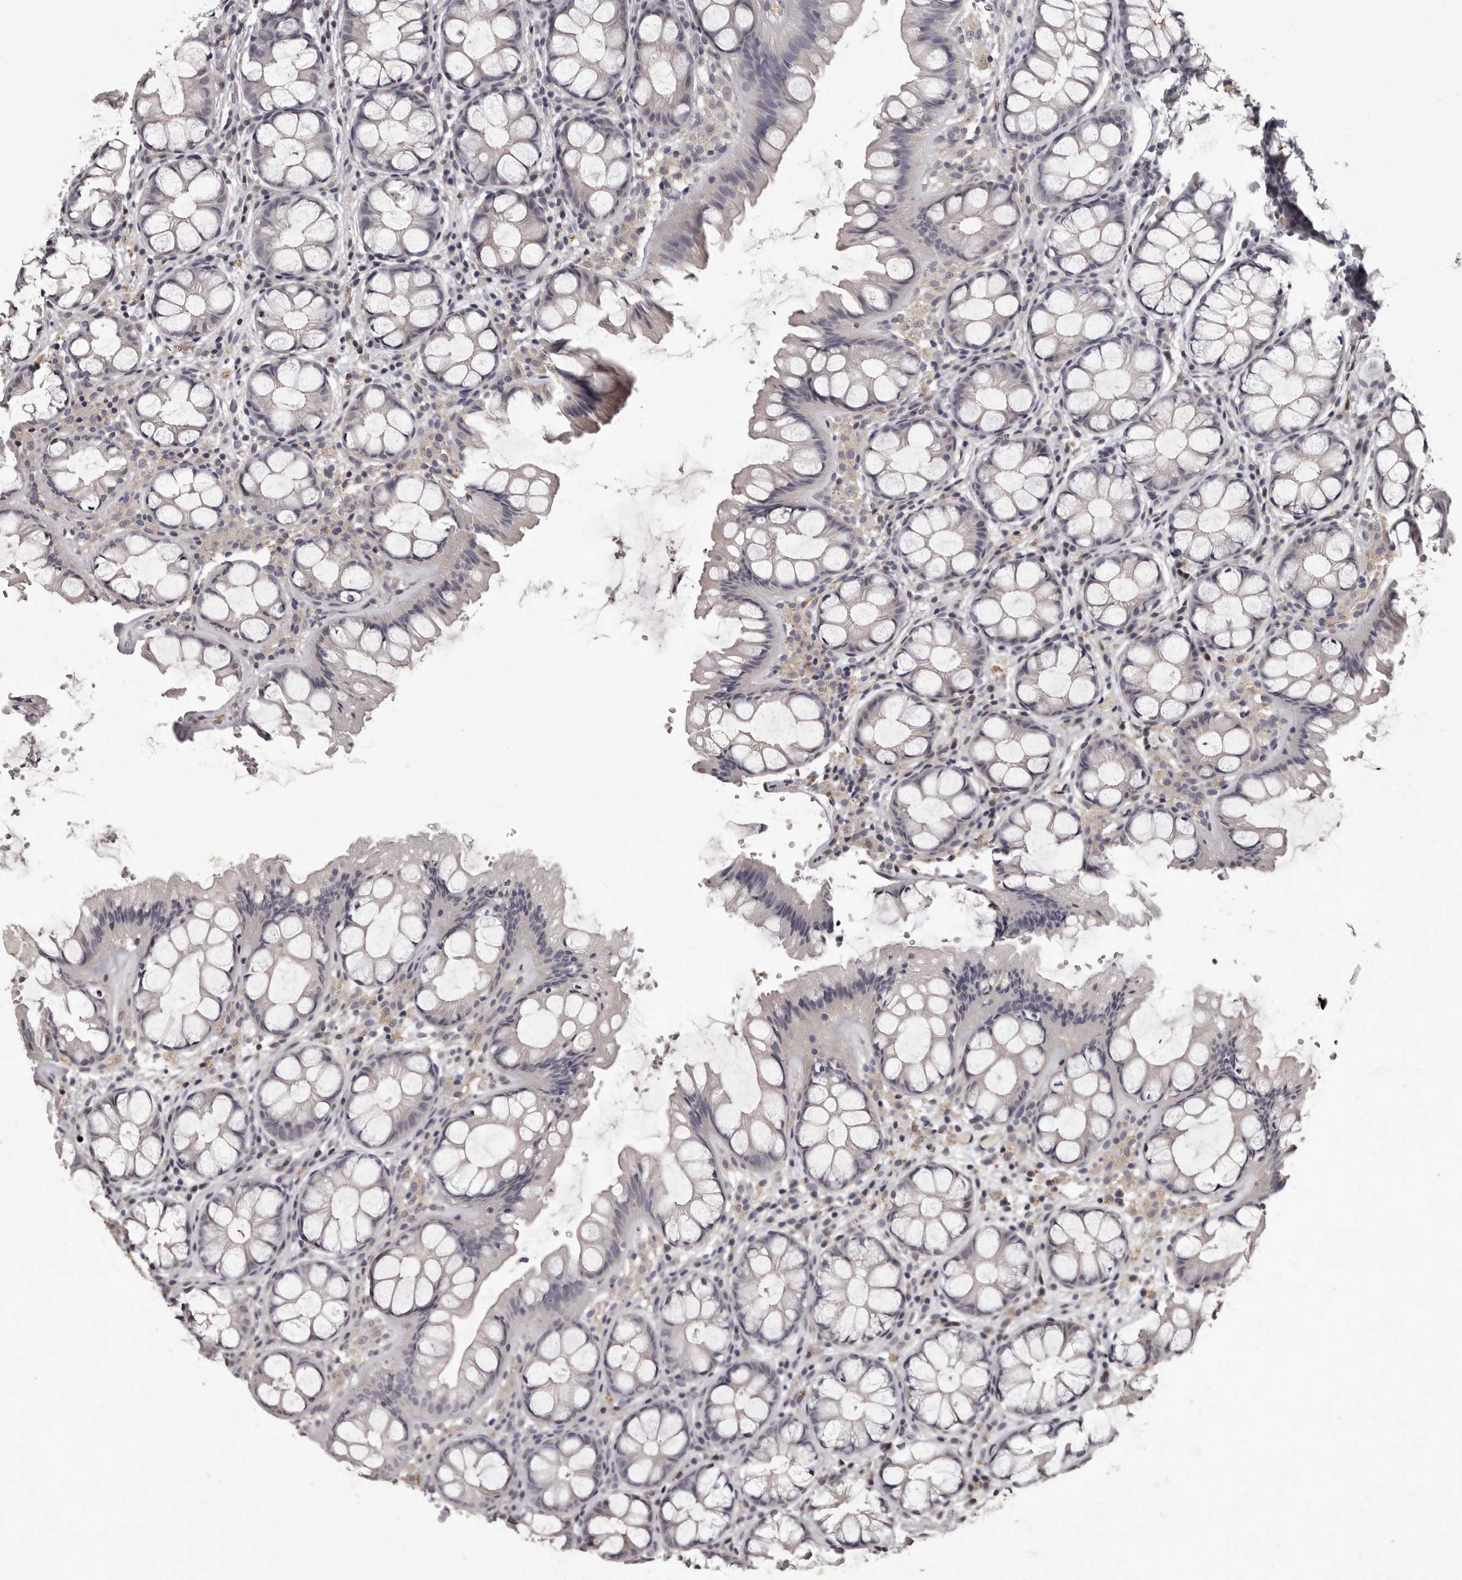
{"staining": {"intensity": "moderate", "quantity": ">75%", "location": "cytoplasmic/membranous"}, "tissue": "colon", "cell_type": "Endothelial cells", "image_type": "normal", "snomed": [{"axis": "morphology", "description": "Normal tissue, NOS"}, {"axis": "topography", "description": "Colon"}], "caption": "Normal colon exhibits moderate cytoplasmic/membranous positivity in approximately >75% of endothelial cells, visualized by immunohistochemistry.", "gene": "GPR78", "patient": {"sex": "male", "age": 47}}